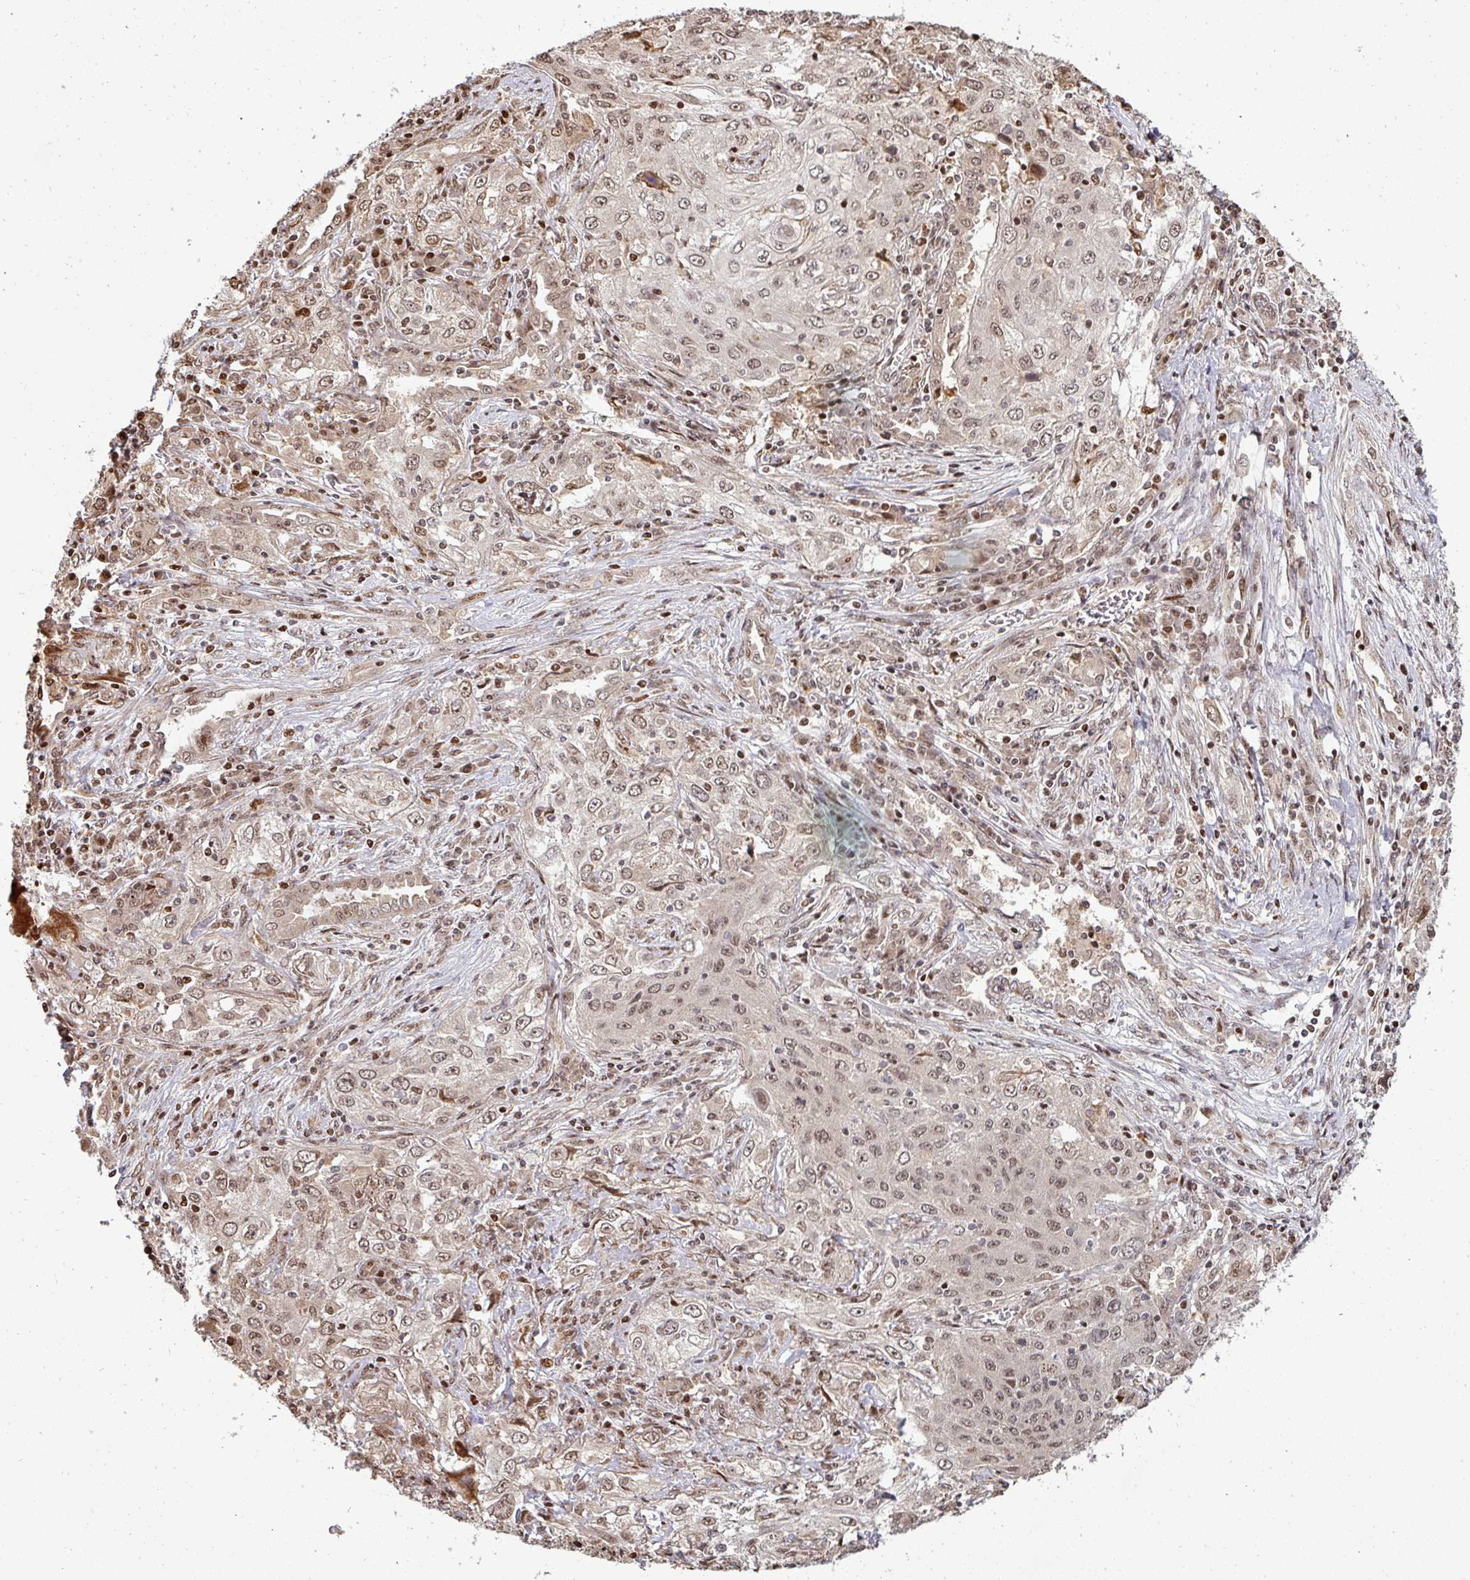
{"staining": {"intensity": "moderate", "quantity": ">75%", "location": "nuclear"}, "tissue": "lung cancer", "cell_type": "Tumor cells", "image_type": "cancer", "snomed": [{"axis": "morphology", "description": "Squamous cell carcinoma, NOS"}, {"axis": "topography", "description": "Lung"}], "caption": "Protein staining of lung cancer (squamous cell carcinoma) tissue exhibits moderate nuclear expression in approximately >75% of tumor cells.", "gene": "PATZ1", "patient": {"sex": "female", "age": 69}}